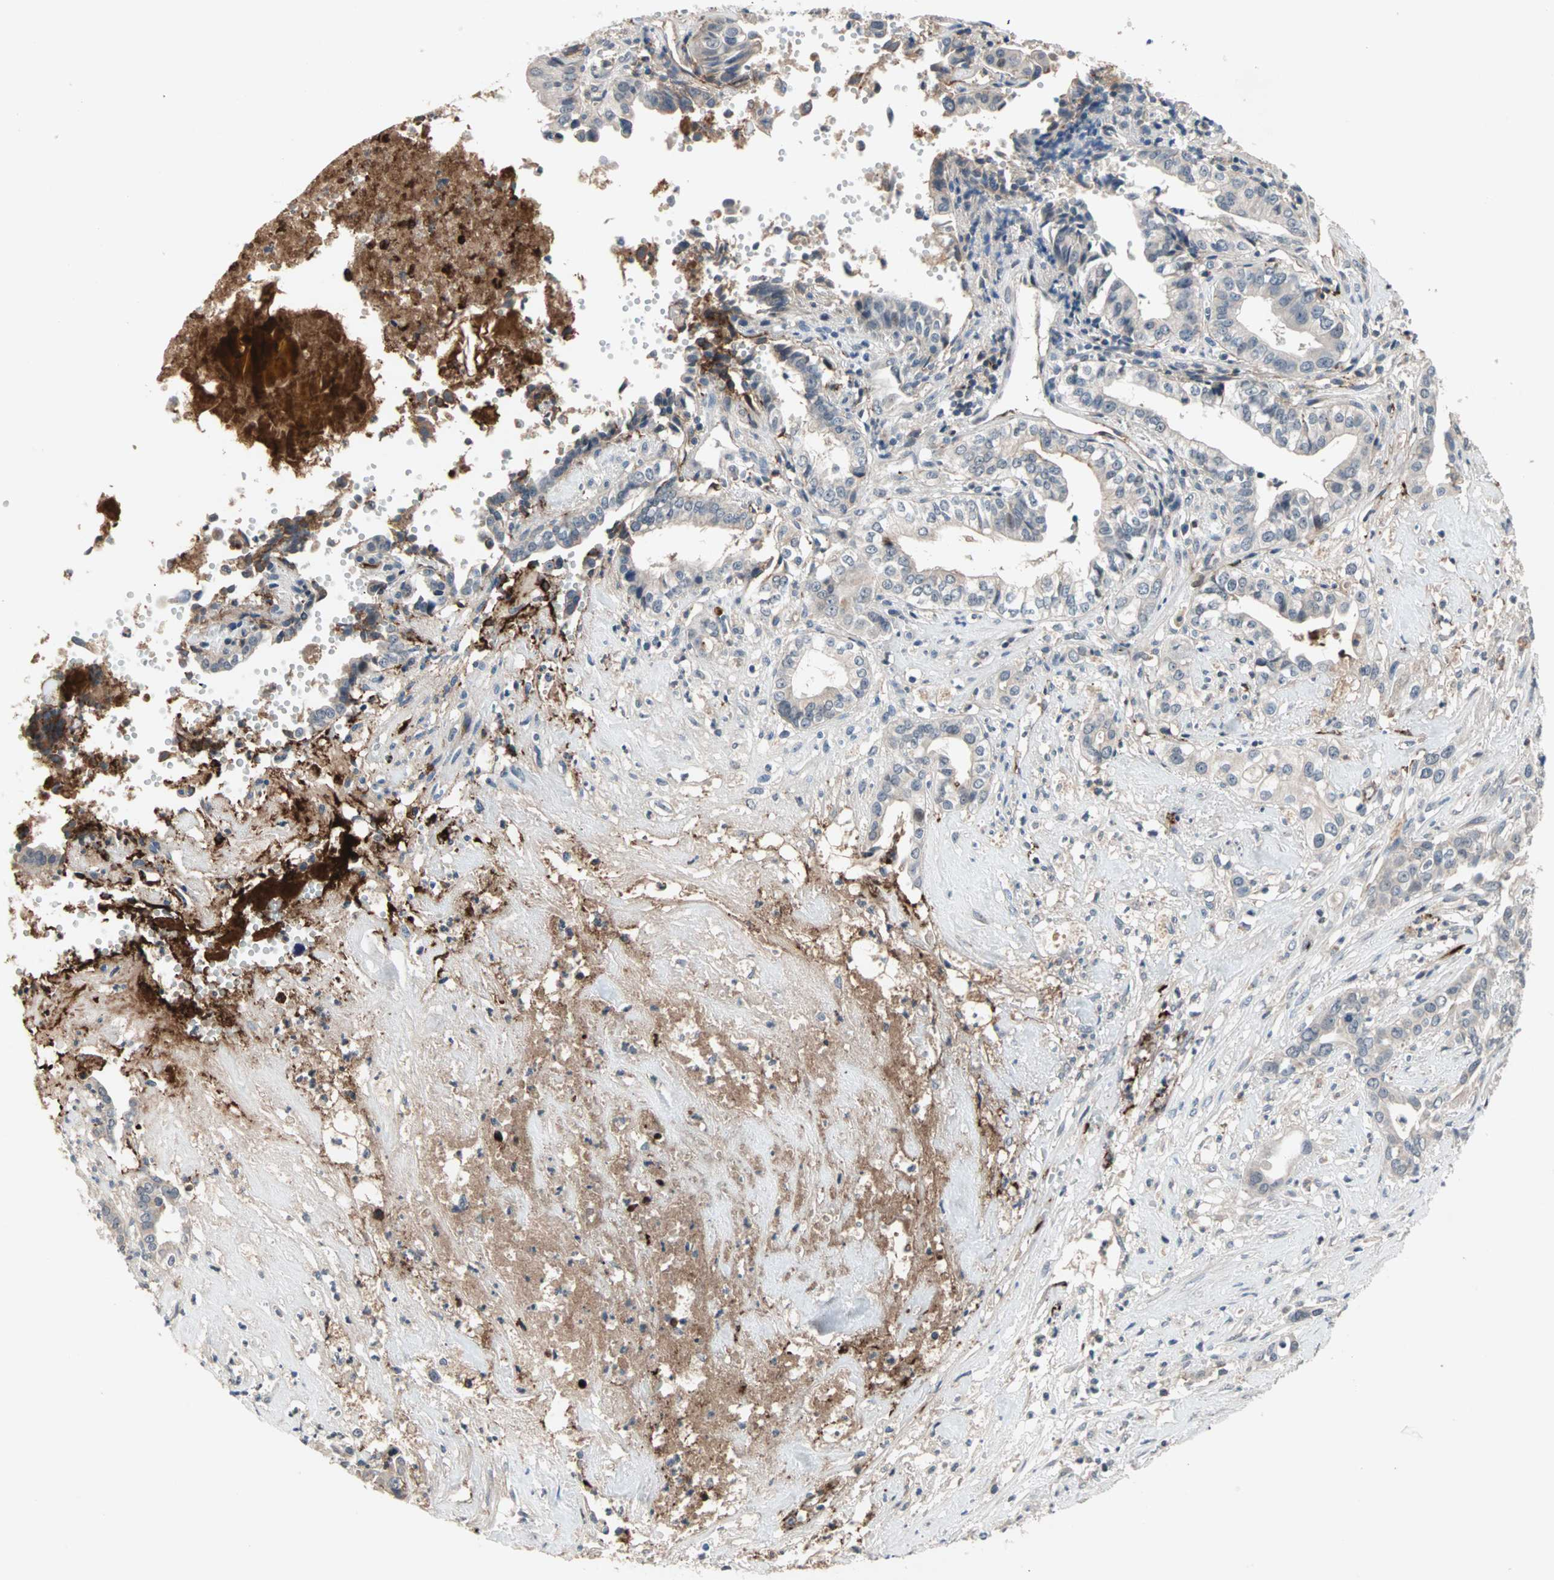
{"staining": {"intensity": "moderate", "quantity": "25%-75%", "location": "cytoplasmic/membranous"}, "tissue": "liver cancer", "cell_type": "Tumor cells", "image_type": "cancer", "snomed": [{"axis": "morphology", "description": "Cholangiocarcinoma"}, {"axis": "topography", "description": "Liver"}], "caption": "Protein staining of liver cancer (cholangiocarcinoma) tissue demonstrates moderate cytoplasmic/membranous staining in about 25%-75% of tumor cells.", "gene": "PROS1", "patient": {"sex": "female", "age": 61}}